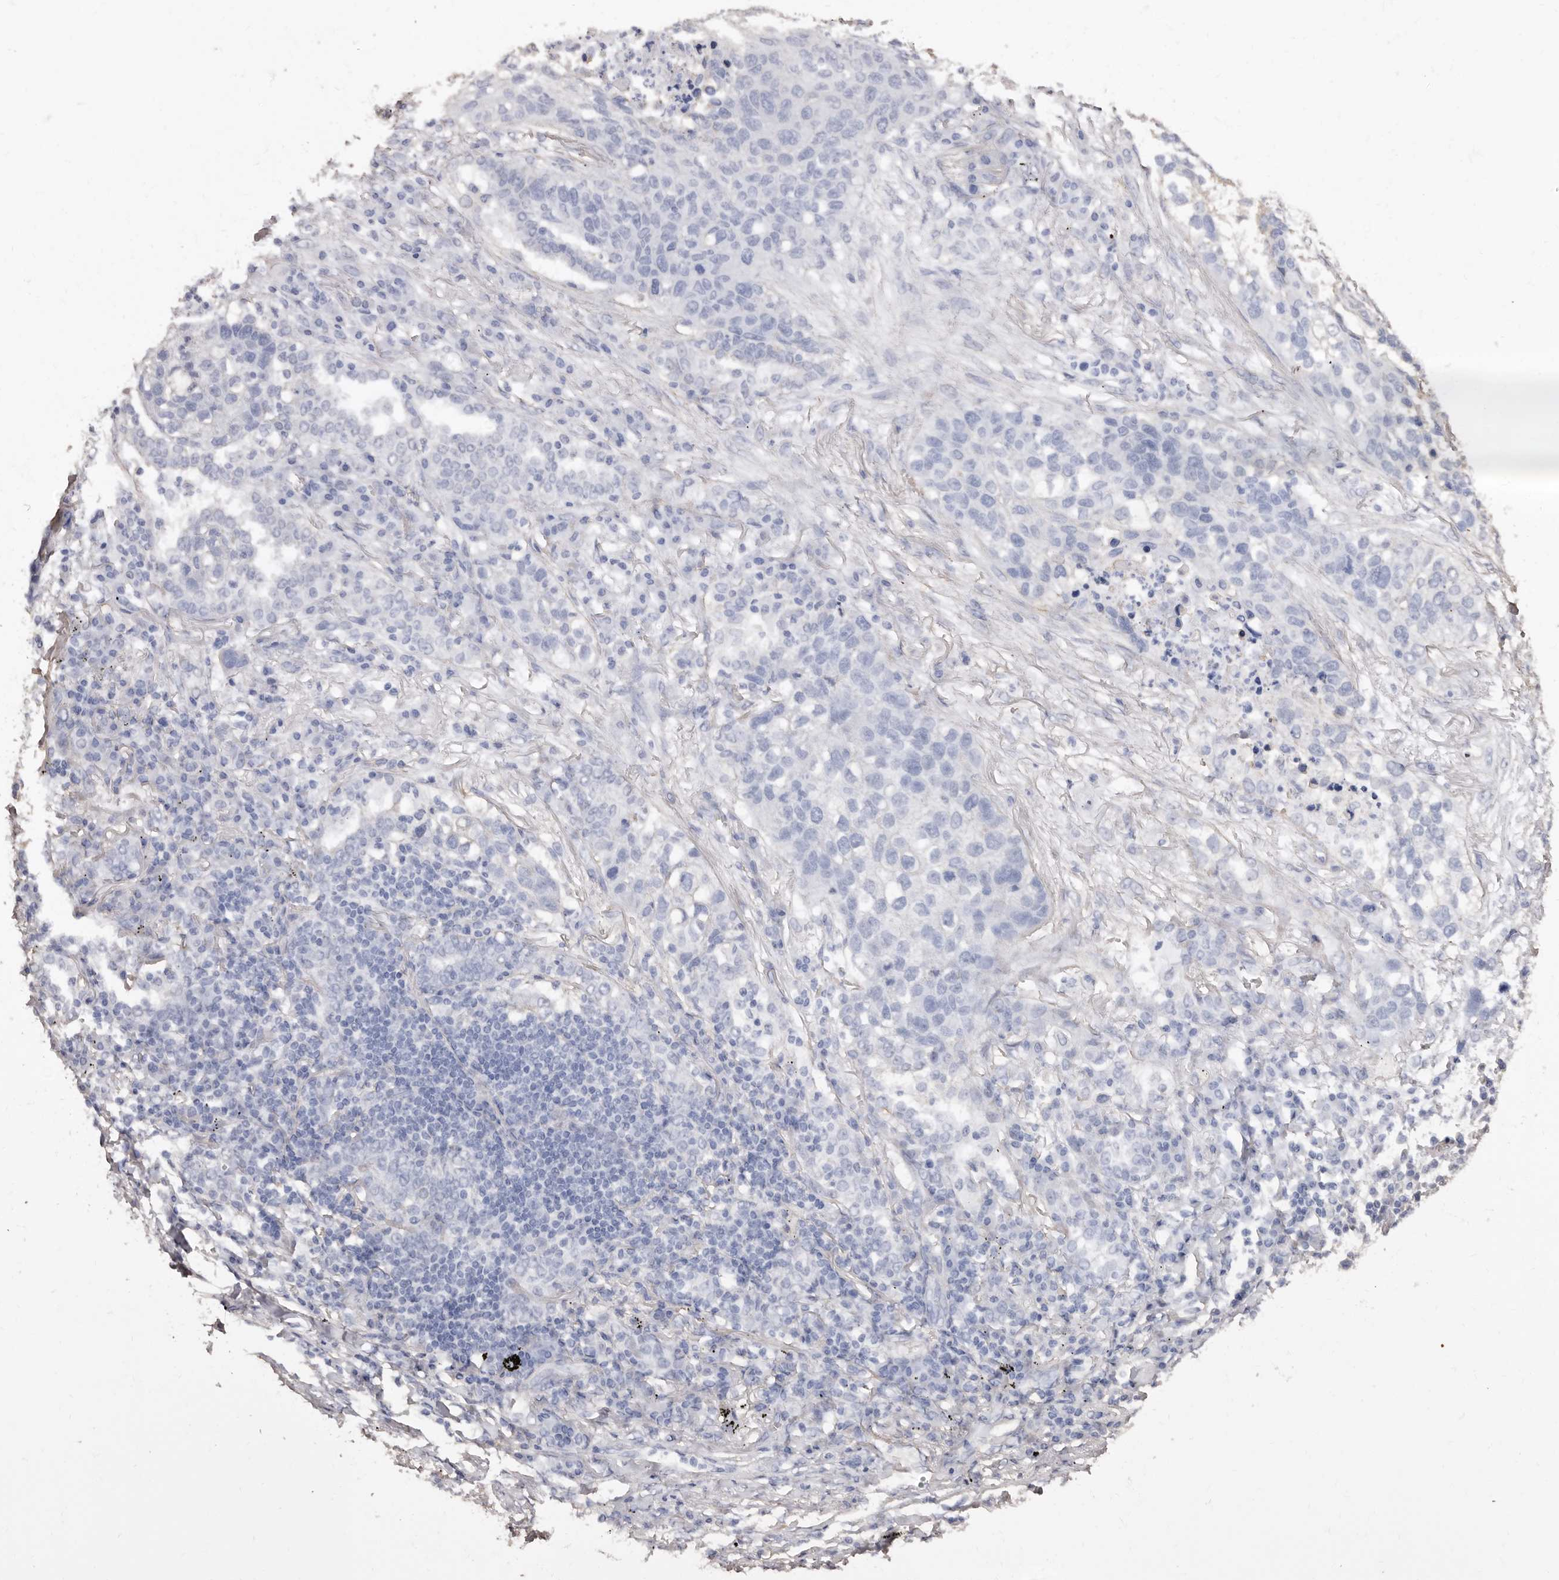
{"staining": {"intensity": "negative", "quantity": "none", "location": "none"}, "tissue": "lung cancer", "cell_type": "Tumor cells", "image_type": "cancer", "snomed": [{"axis": "morphology", "description": "Squamous cell carcinoma, NOS"}, {"axis": "topography", "description": "Lung"}], "caption": "A high-resolution image shows immunohistochemistry (IHC) staining of squamous cell carcinoma (lung), which reveals no significant positivity in tumor cells.", "gene": "COQ8B", "patient": {"sex": "female", "age": 63}}